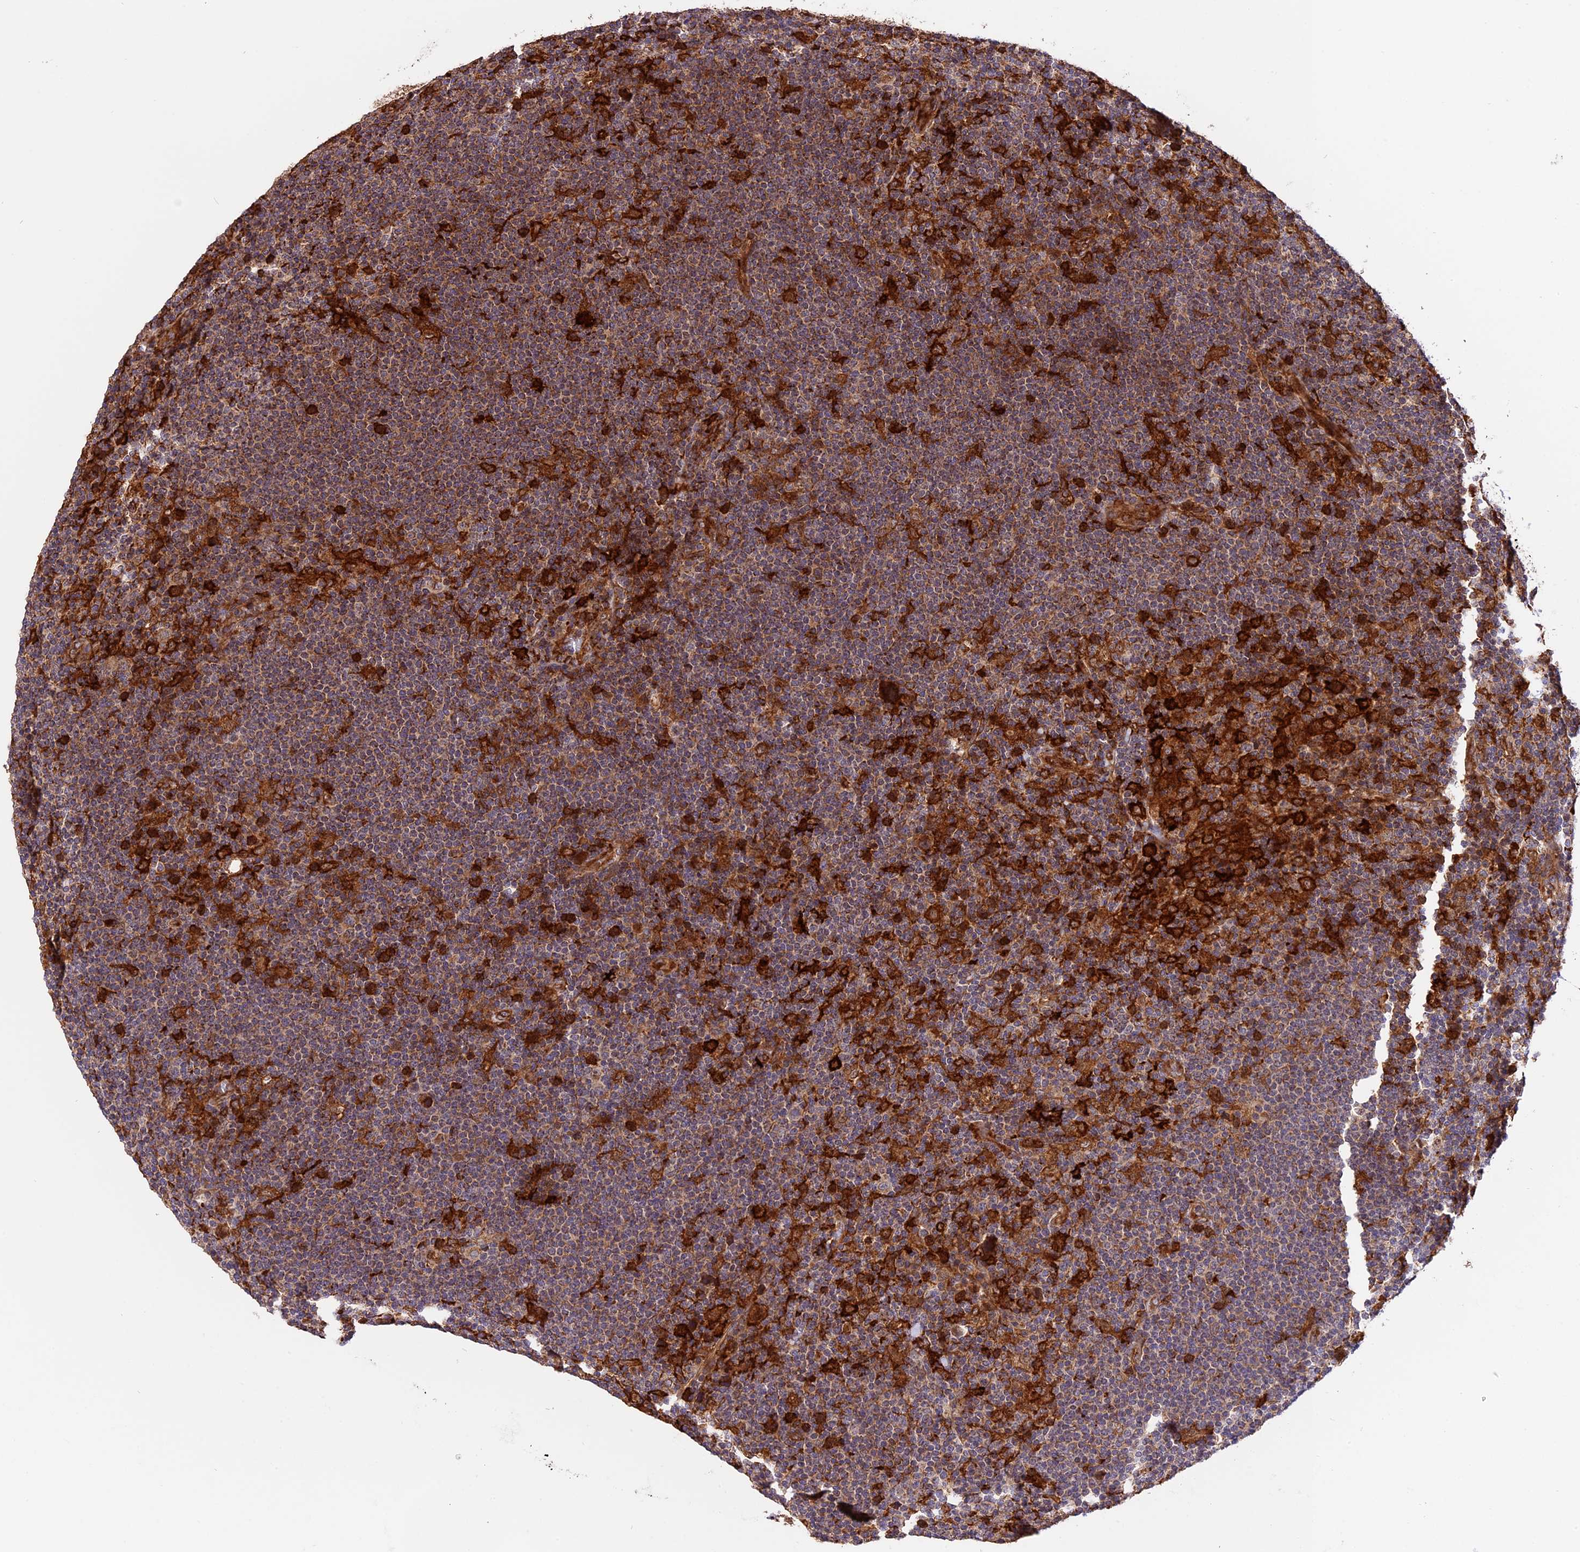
{"staining": {"intensity": "moderate", "quantity": "25%-75%", "location": "cytoplasmic/membranous"}, "tissue": "lymphoma", "cell_type": "Tumor cells", "image_type": "cancer", "snomed": [{"axis": "morphology", "description": "Hodgkin's disease, NOS"}, {"axis": "topography", "description": "Lymph node"}], "caption": "Immunohistochemistry (IHC) image of neoplastic tissue: Hodgkin's disease stained using immunohistochemistry exhibits medium levels of moderate protein expression localized specifically in the cytoplasmic/membranous of tumor cells, appearing as a cytoplasmic/membranous brown color.", "gene": "HERPUD1", "patient": {"sex": "female", "age": 57}}